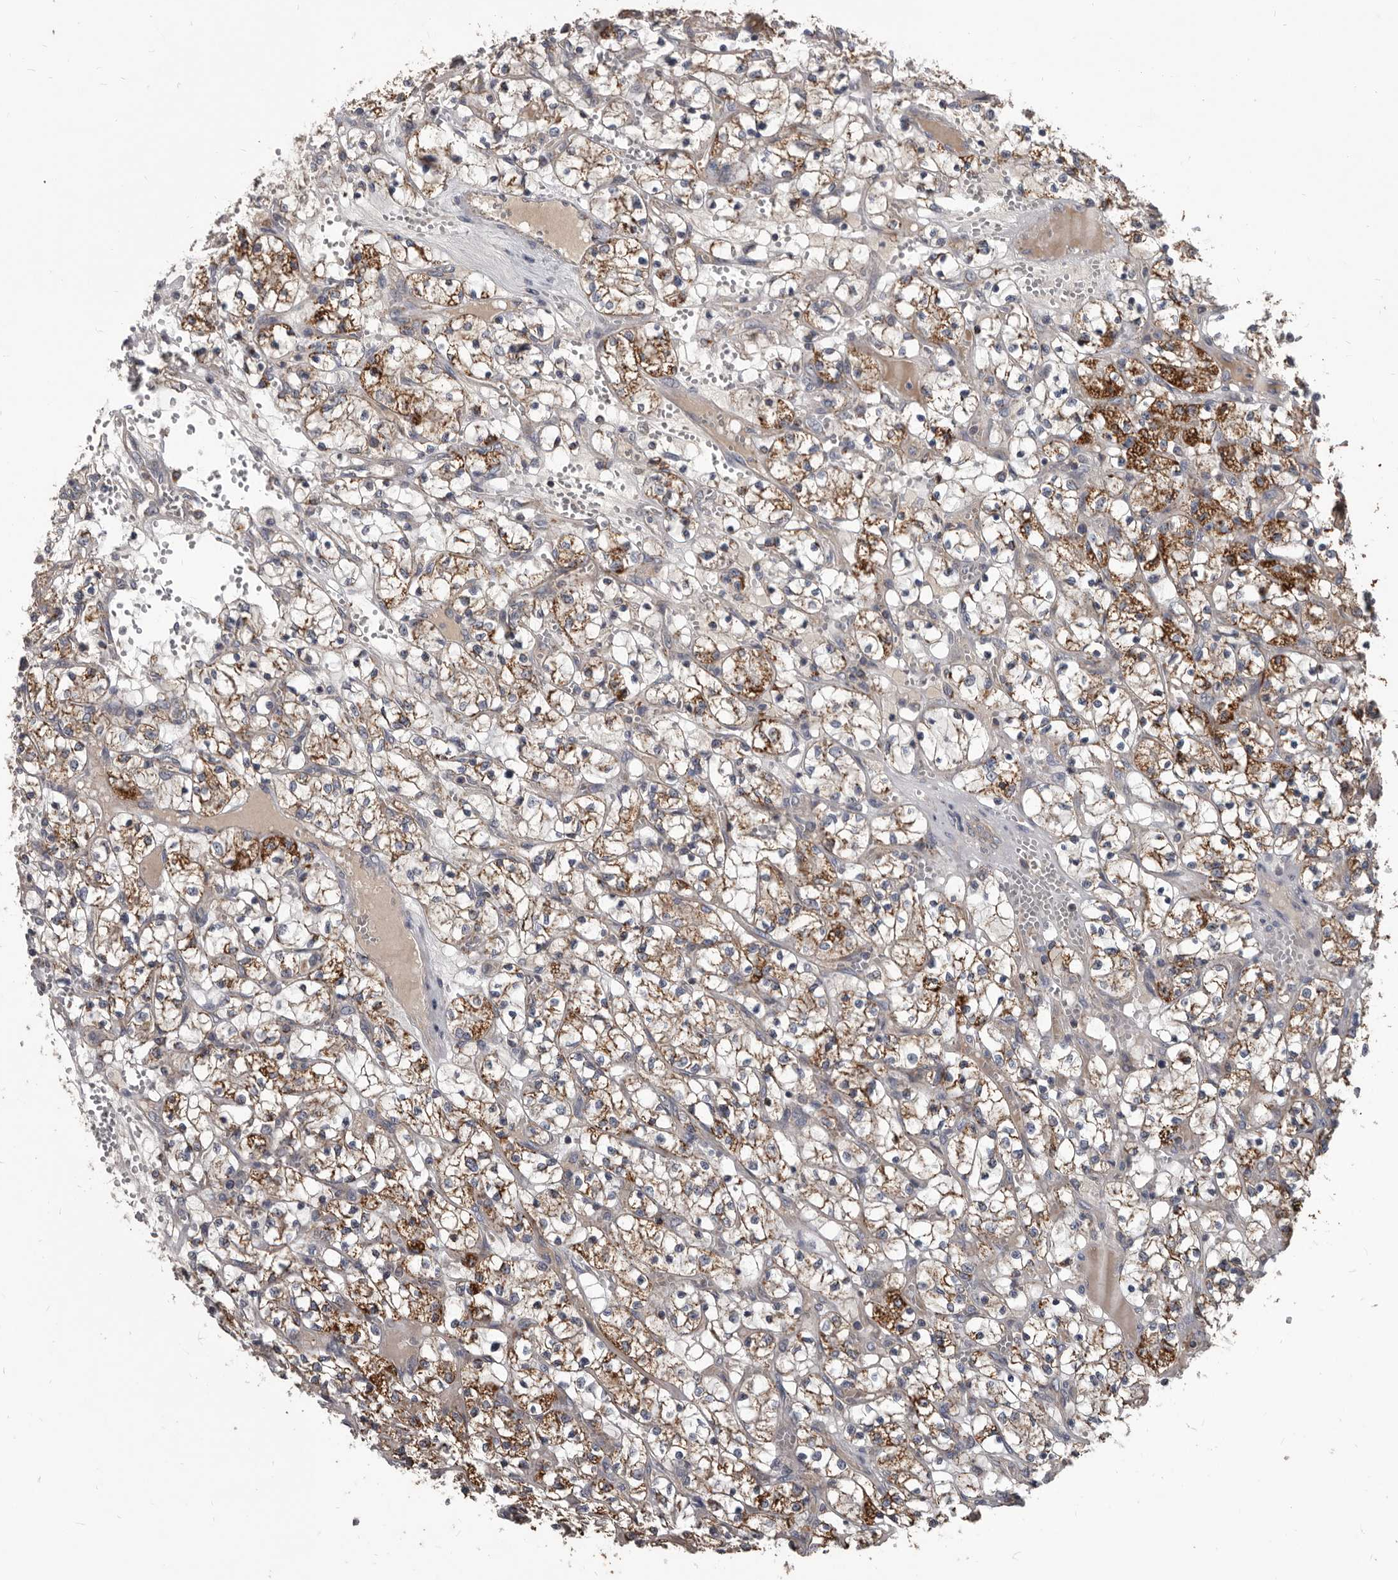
{"staining": {"intensity": "moderate", "quantity": ">75%", "location": "cytoplasmic/membranous"}, "tissue": "renal cancer", "cell_type": "Tumor cells", "image_type": "cancer", "snomed": [{"axis": "morphology", "description": "Adenocarcinoma, NOS"}, {"axis": "topography", "description": "Kidney"}], "caption": "DAB immunohistochemical staining of renal cancer shows moderate cytoplasmic/membranous protein expression in approximately >75% of tumor cells.", "gene": "ALDH5A1", "patient": {"sex": "female", "age": 69}}